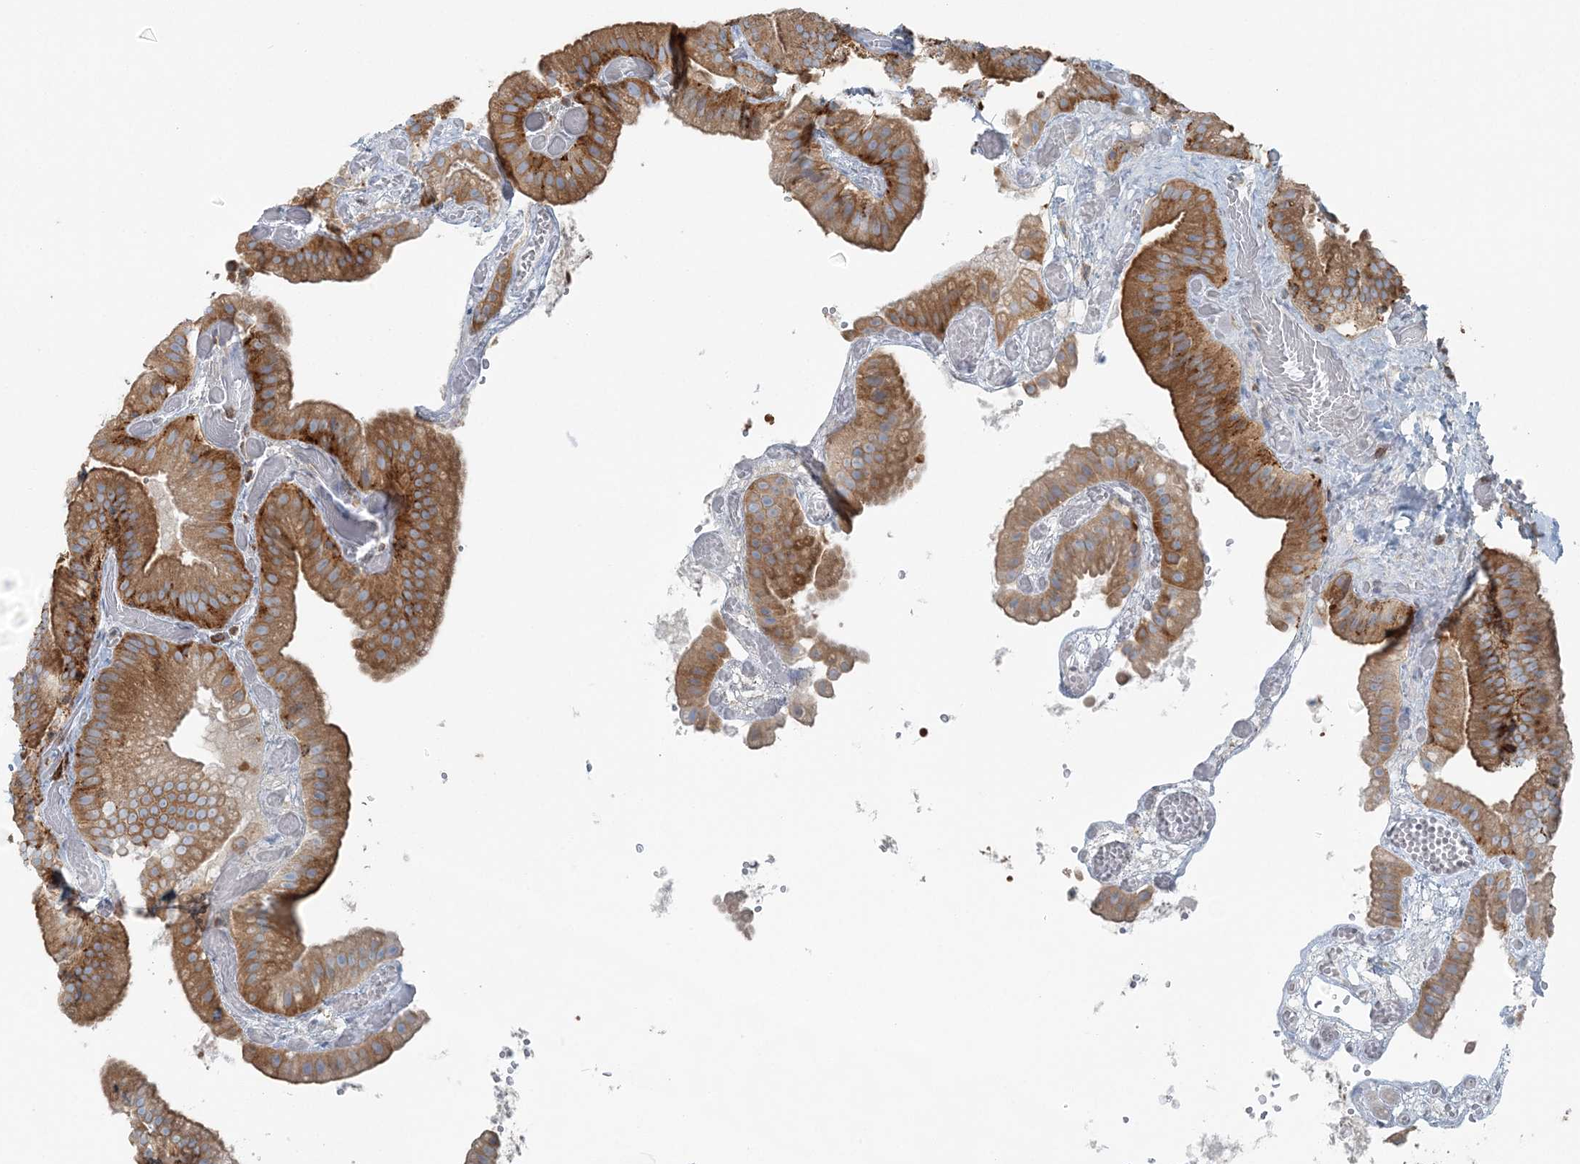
{"staining": {"intensity": "moderate", "quantity": ">75%", "location": "cytoplasmic/membranous"}, "tissue": "gallbladder", "cell_type": "Glandular cells", "image_type": "normal", "snomed": [{"axis": "morphology", "description": "Normal tissue, NOS"}, {"axis": "topography", "description": "Gallbladder"}], "caption": "Immunohistochemical staining of unremarkable gallbladder shows moderate cytoplasmic/membranous protein positivity in approximately >75% of glandular cells.", "gene": "SNX2", "patient": {"sex": "female", "age": 64}}